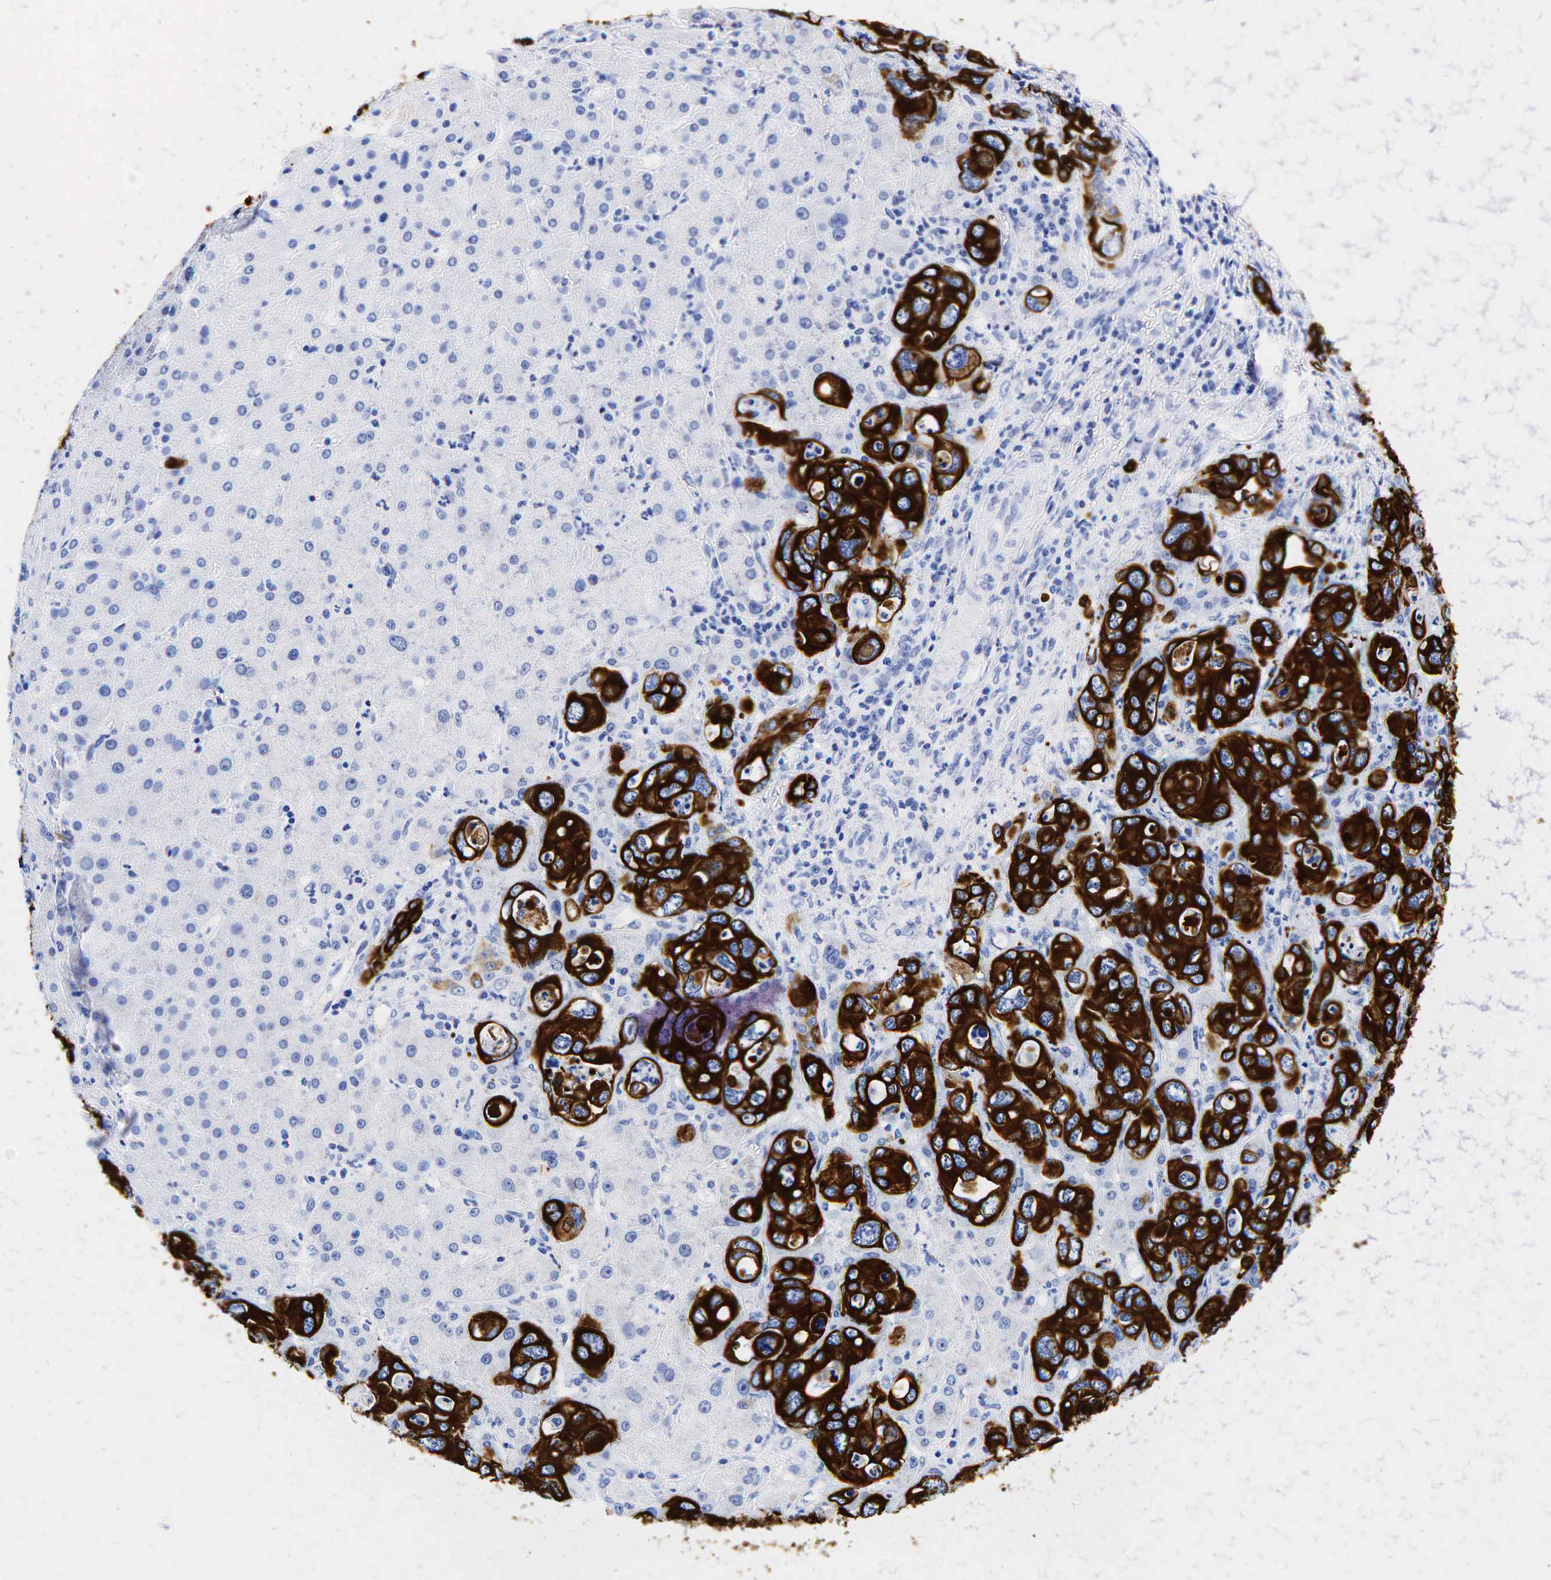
{"staining": {"intensity": "moderate", "quantity": ">75%", "location": "cytoplasmic/membranous"}, "tissue": "liver cancer", "cell_type": "Tumor cells", "image_type": "cancer", "snomed": [{"axis": "morphology", "description": "Cholangiocarcinoma"}, {"axis": "topography", "description": "Liver"}], "caption": "Immunohistochemical staining of cholangiocarcinoma (liver) reveals moderate cytoplasmic/membranous protein staining in about >75% of tumor cells.", "gene": "KRT19", "patient": {"sex": "female", "age": 79}}